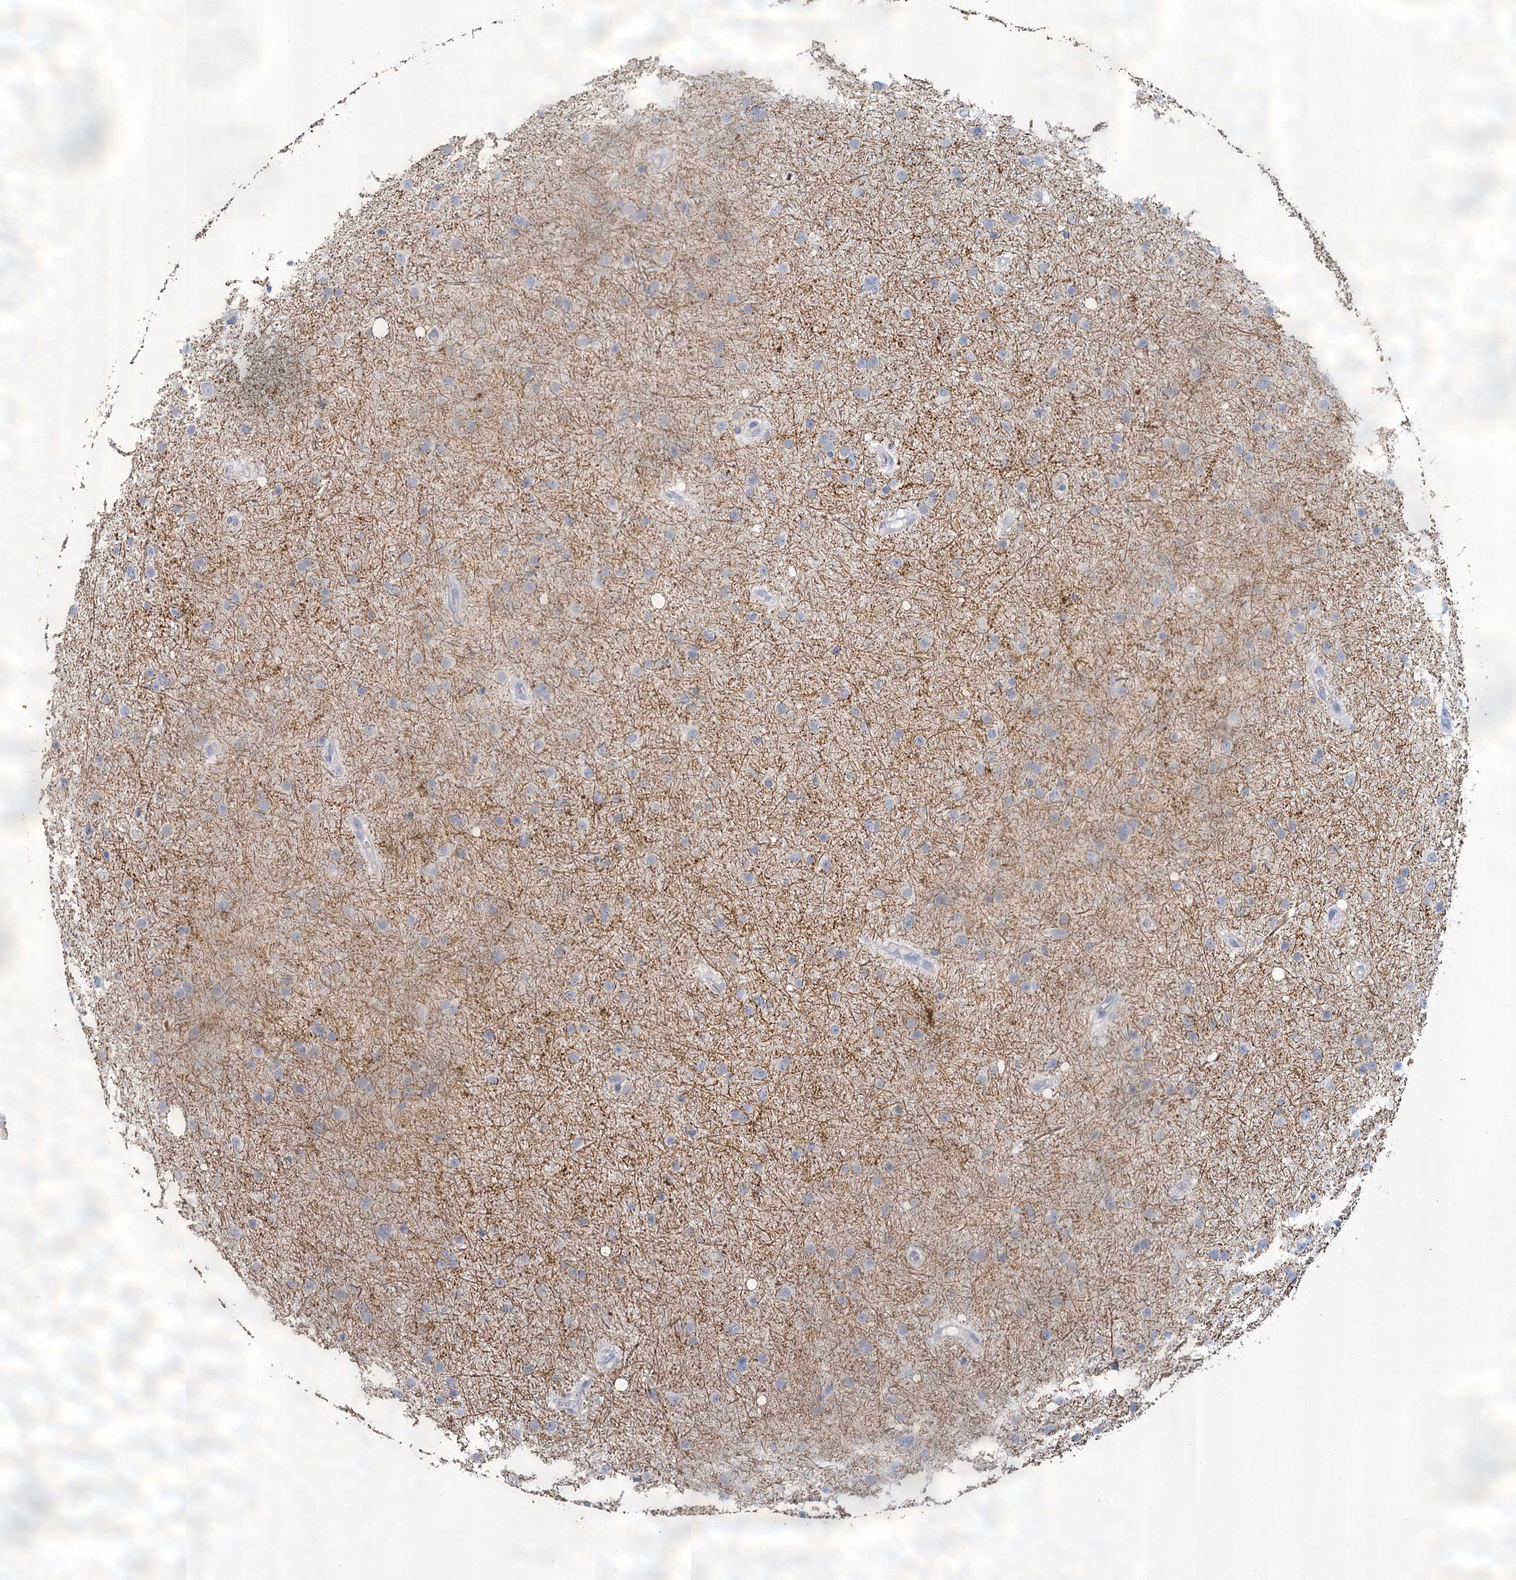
{"staining": {"intensity": "negative", "quantity": "none", "location": "none"}, "tissue": "glioma", "cell_type": "Tumor cells", "image_type": "cancer", "snomed": [{"axis": "morphology", "description": "Glioma, malignant, Low grade"}, {"axis": "topography", "description": "Cerebral cortex"}], "caption": "This is an IHC histopathology image of malignant low-grade glioma. There is no expression in tumor cells.", "gene": "SNCB", "patient": {"sex": "female", "age": 39}}